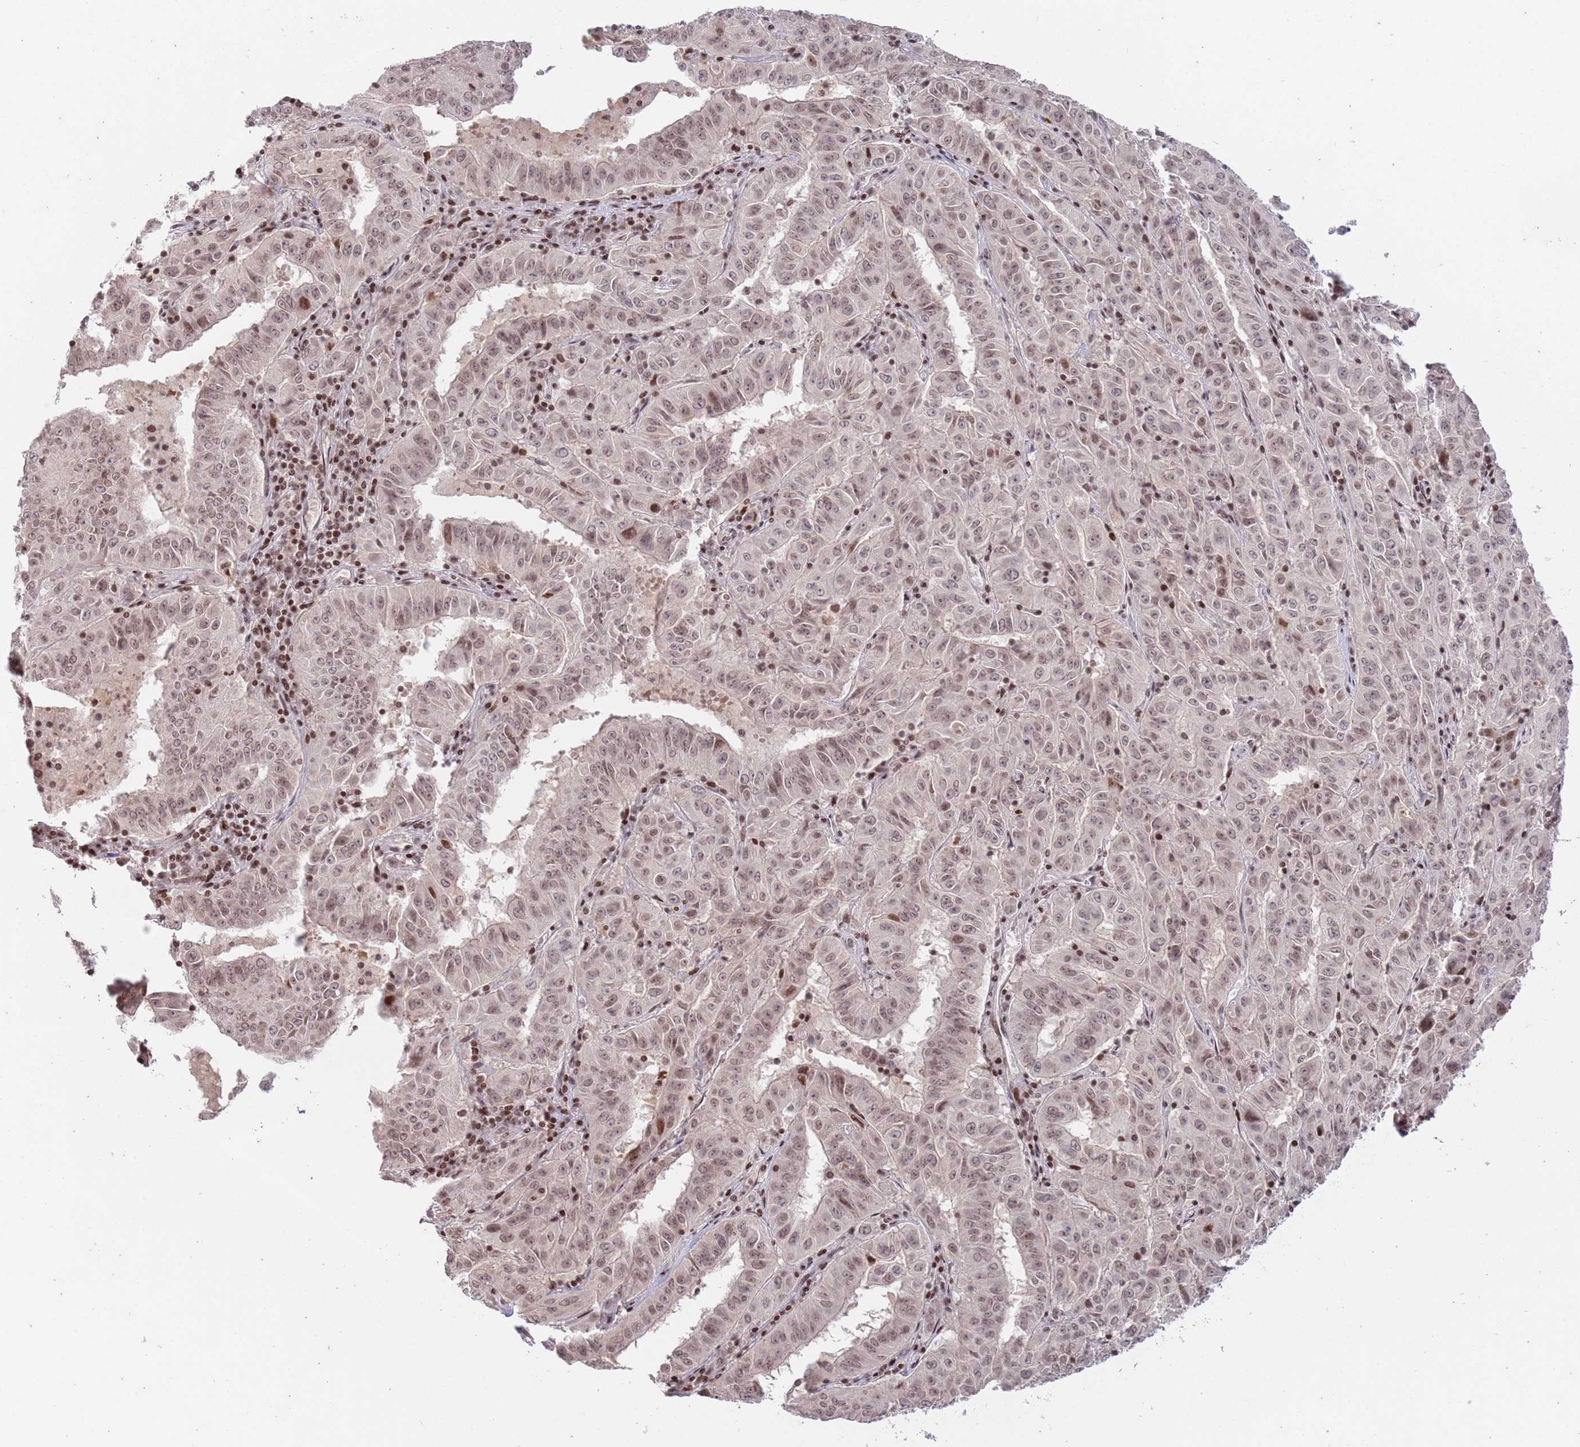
{"staining": {"intensity": "weak", "quantity": ">75%", "location": "nuclear"}, "tissue": "pancreatic cancer", "cell_type": "Tumor cells", "image_type": "cancer", "snomed": [{"axis": "morphology", "description": "Adenocarcinoma, NOS"}, {"axis": "topography", "description": "Pancreas"}], "caption": "This image displays immunohistochemistry (IHC) staining of pancreatic adenocarcinoma, with low weak nuclear staining in approximately >75% of tumor cells.", "gene": "SH3RF3", "patient": {"sex": "male", "age": 63}}